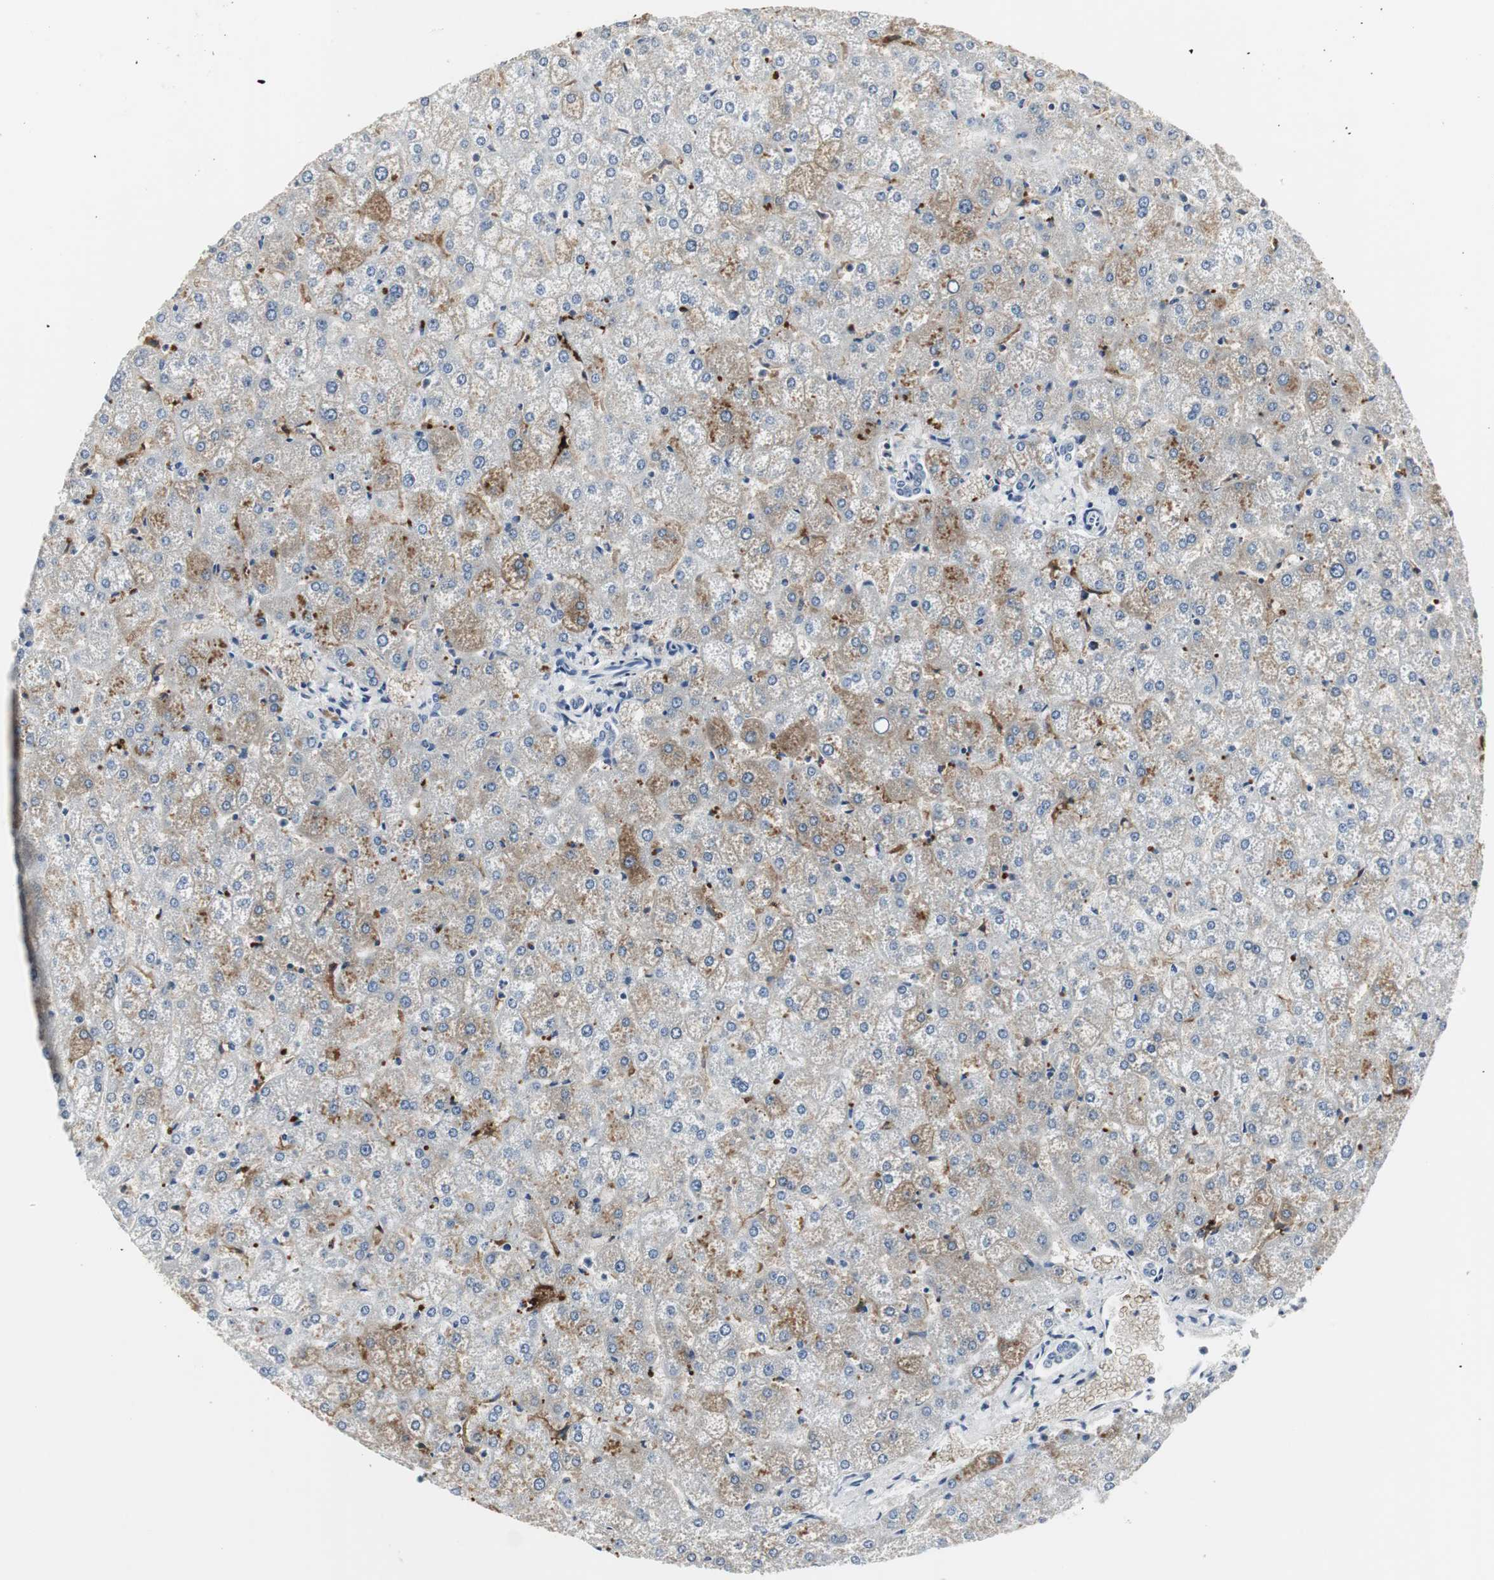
{"staining": {"intensity": "negative", "quantity": "none", "location": "none"}, "tissue": "liver", "cell_type": "Cholangiocytes", "image_type": "normal", "snomed": [{"axis": "morphology", "description": "Normal tissue, NOS"}, {"axis": "topography", "description": "Liver"}], "caption": "IHC of normal liver displays no staining in cholangiocytes.", "gene": "PI15", "patient": {"sex": "female", "age": 32}}